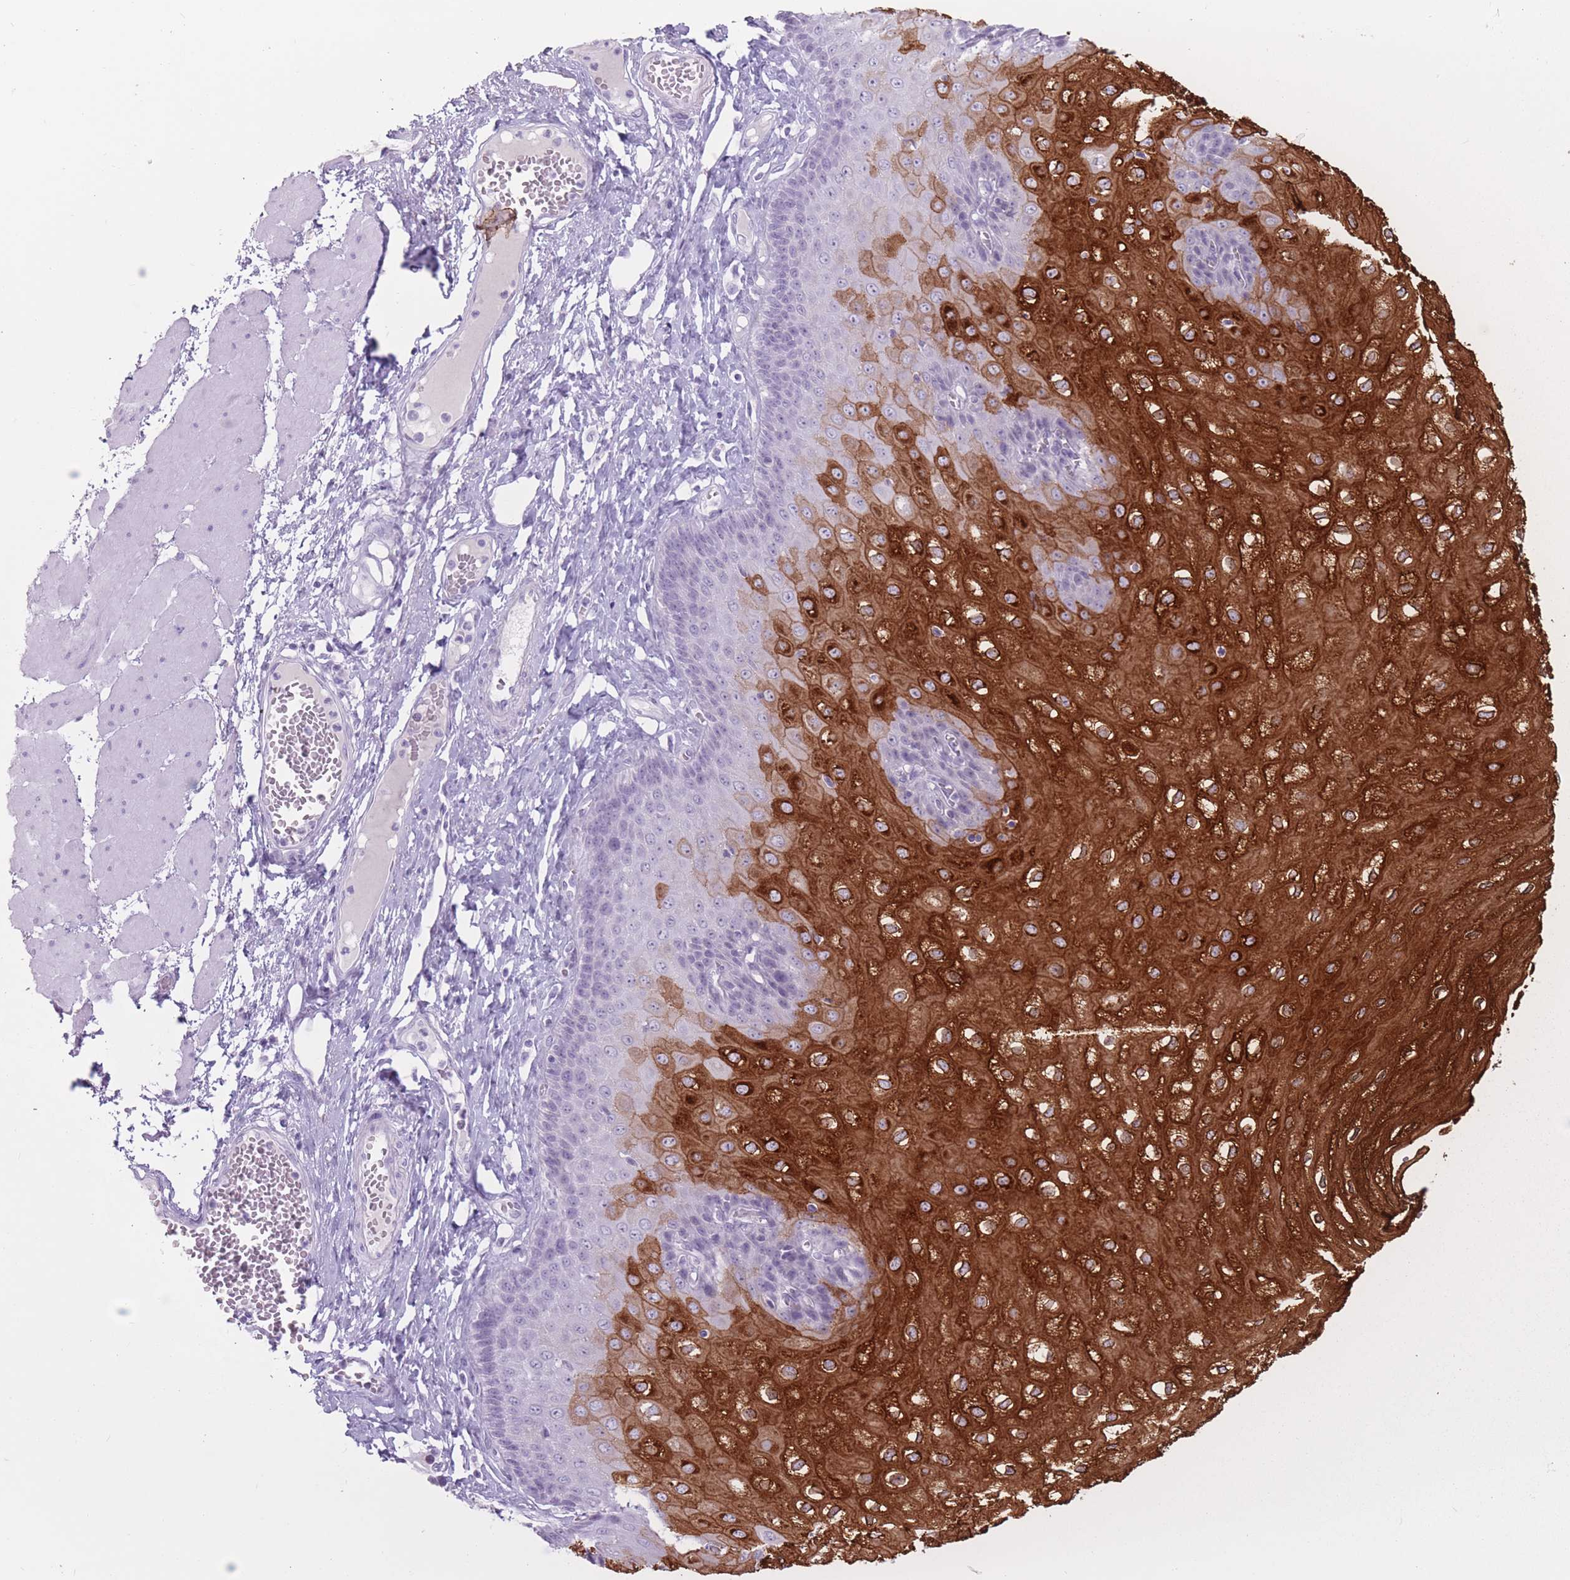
{"staining": {"intensity": "strong", "quantity": "25%-75%", "location": "cytoplasmic/membranous"}, "tissue": "esophagus", "cell_type": "Squamous epithelial cells", "image_type": "normal", "snomed": [{"axis": "morphology", "description": "Normal tissue, NOS"}, {"axis": "topography", "description": "Esophagus"}], "caption": "Squamous epithelial cells display high levels of strong cytoplasmic/membranous staining in approximately 25%-75% of cells in normal esophagus. Immunohistochemistry (ihc) stains the protein in brown and the nuclei are stained blue.", "gene": "PNMA3", "patient": {"sex": "male", "age": 60}}